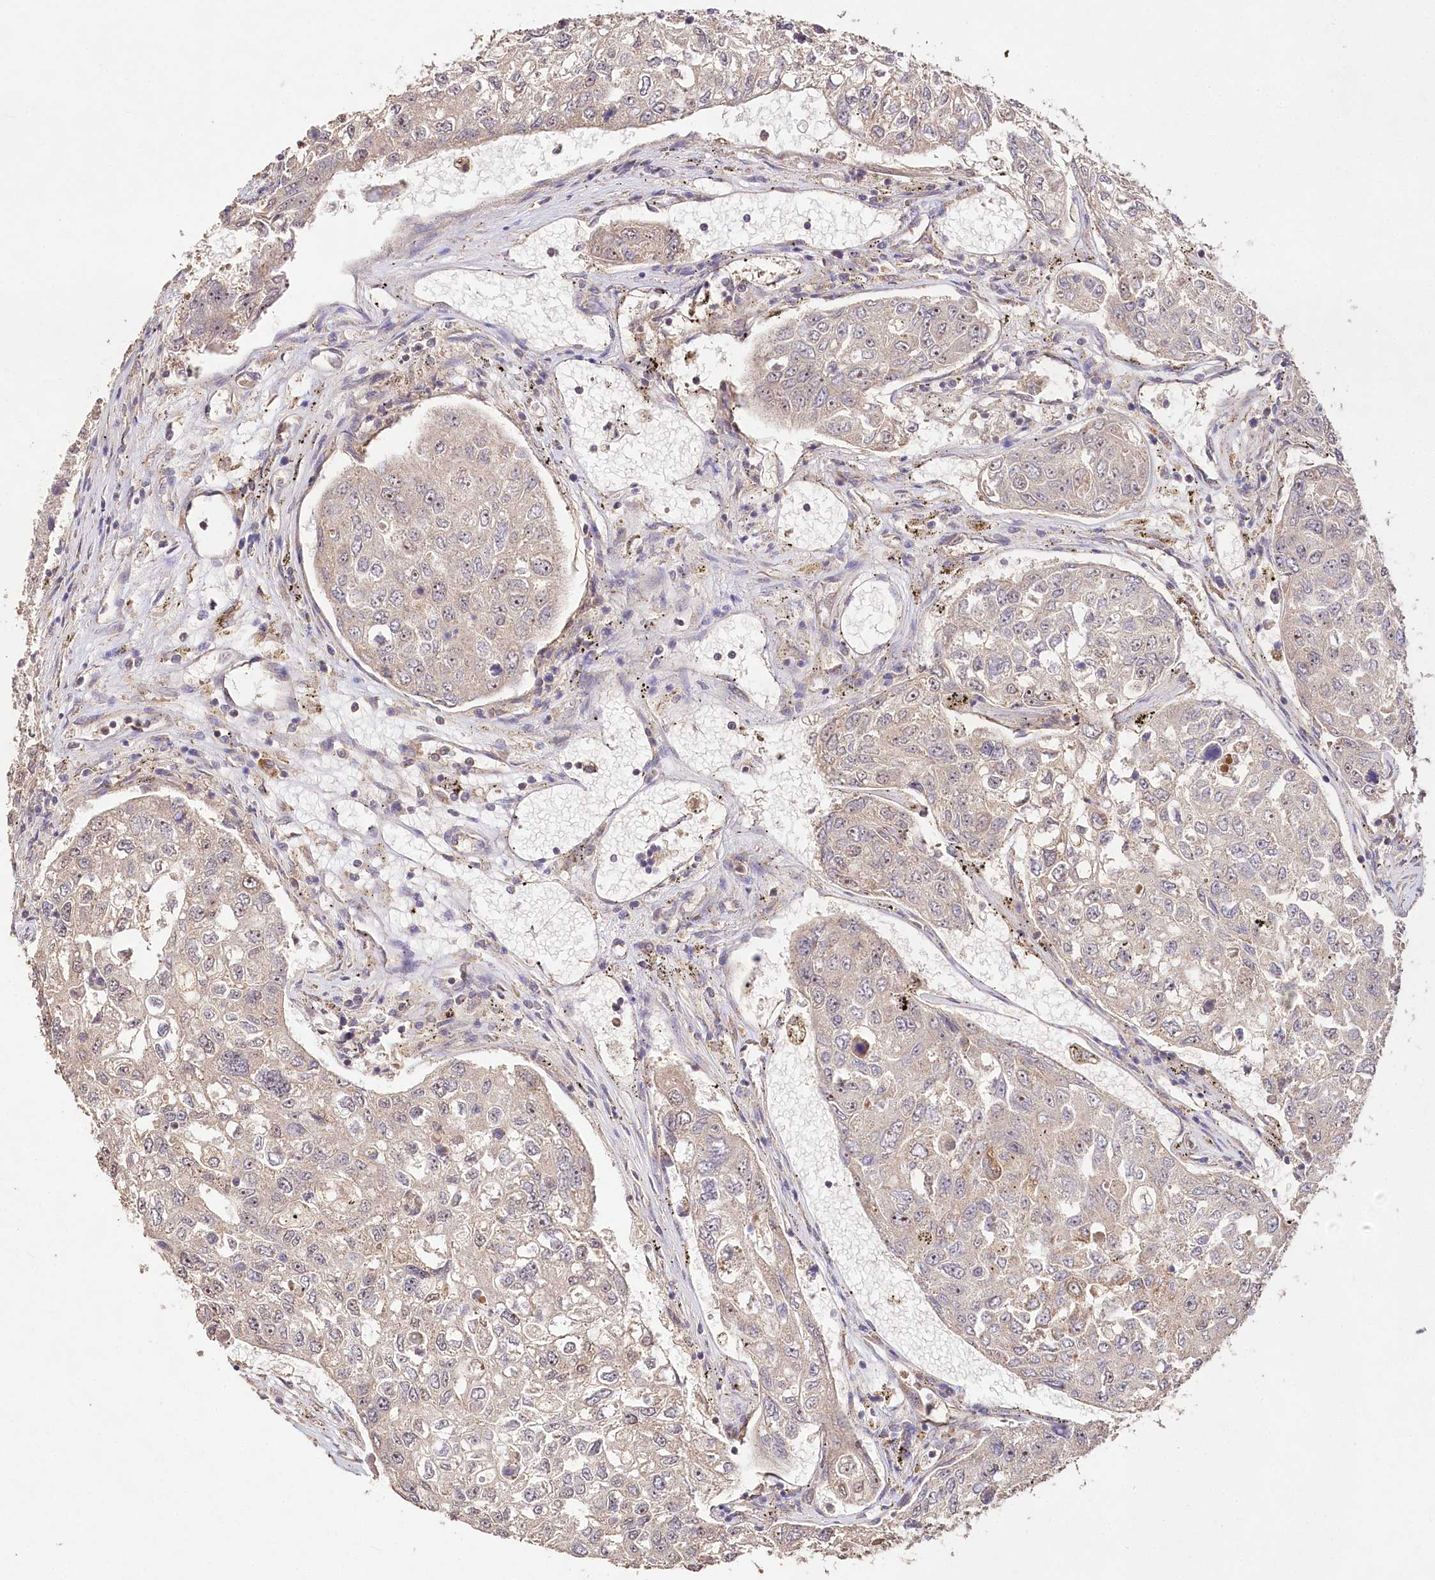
{"staining": {"intensity": "weak", "quantity": "<25%", "location": "cytoplasmic/membranous"}, "tissue": "urothelial cancer", "cell_type": "Tumor cells", "image_type": "cancer", "snomed": [{"axis": "morphology", "description": "Urothelial carcinoma, High grade"}, {"axis": "topography", "description": "Lymph node"}, {"axis": "topography", "description": "Urinary bladder"}], "caption": "The image exhibits no staining of tumor cells in urothelial cancer.", "gene": "DMXL1", "patient": {"sex": "male", "age": 51}}